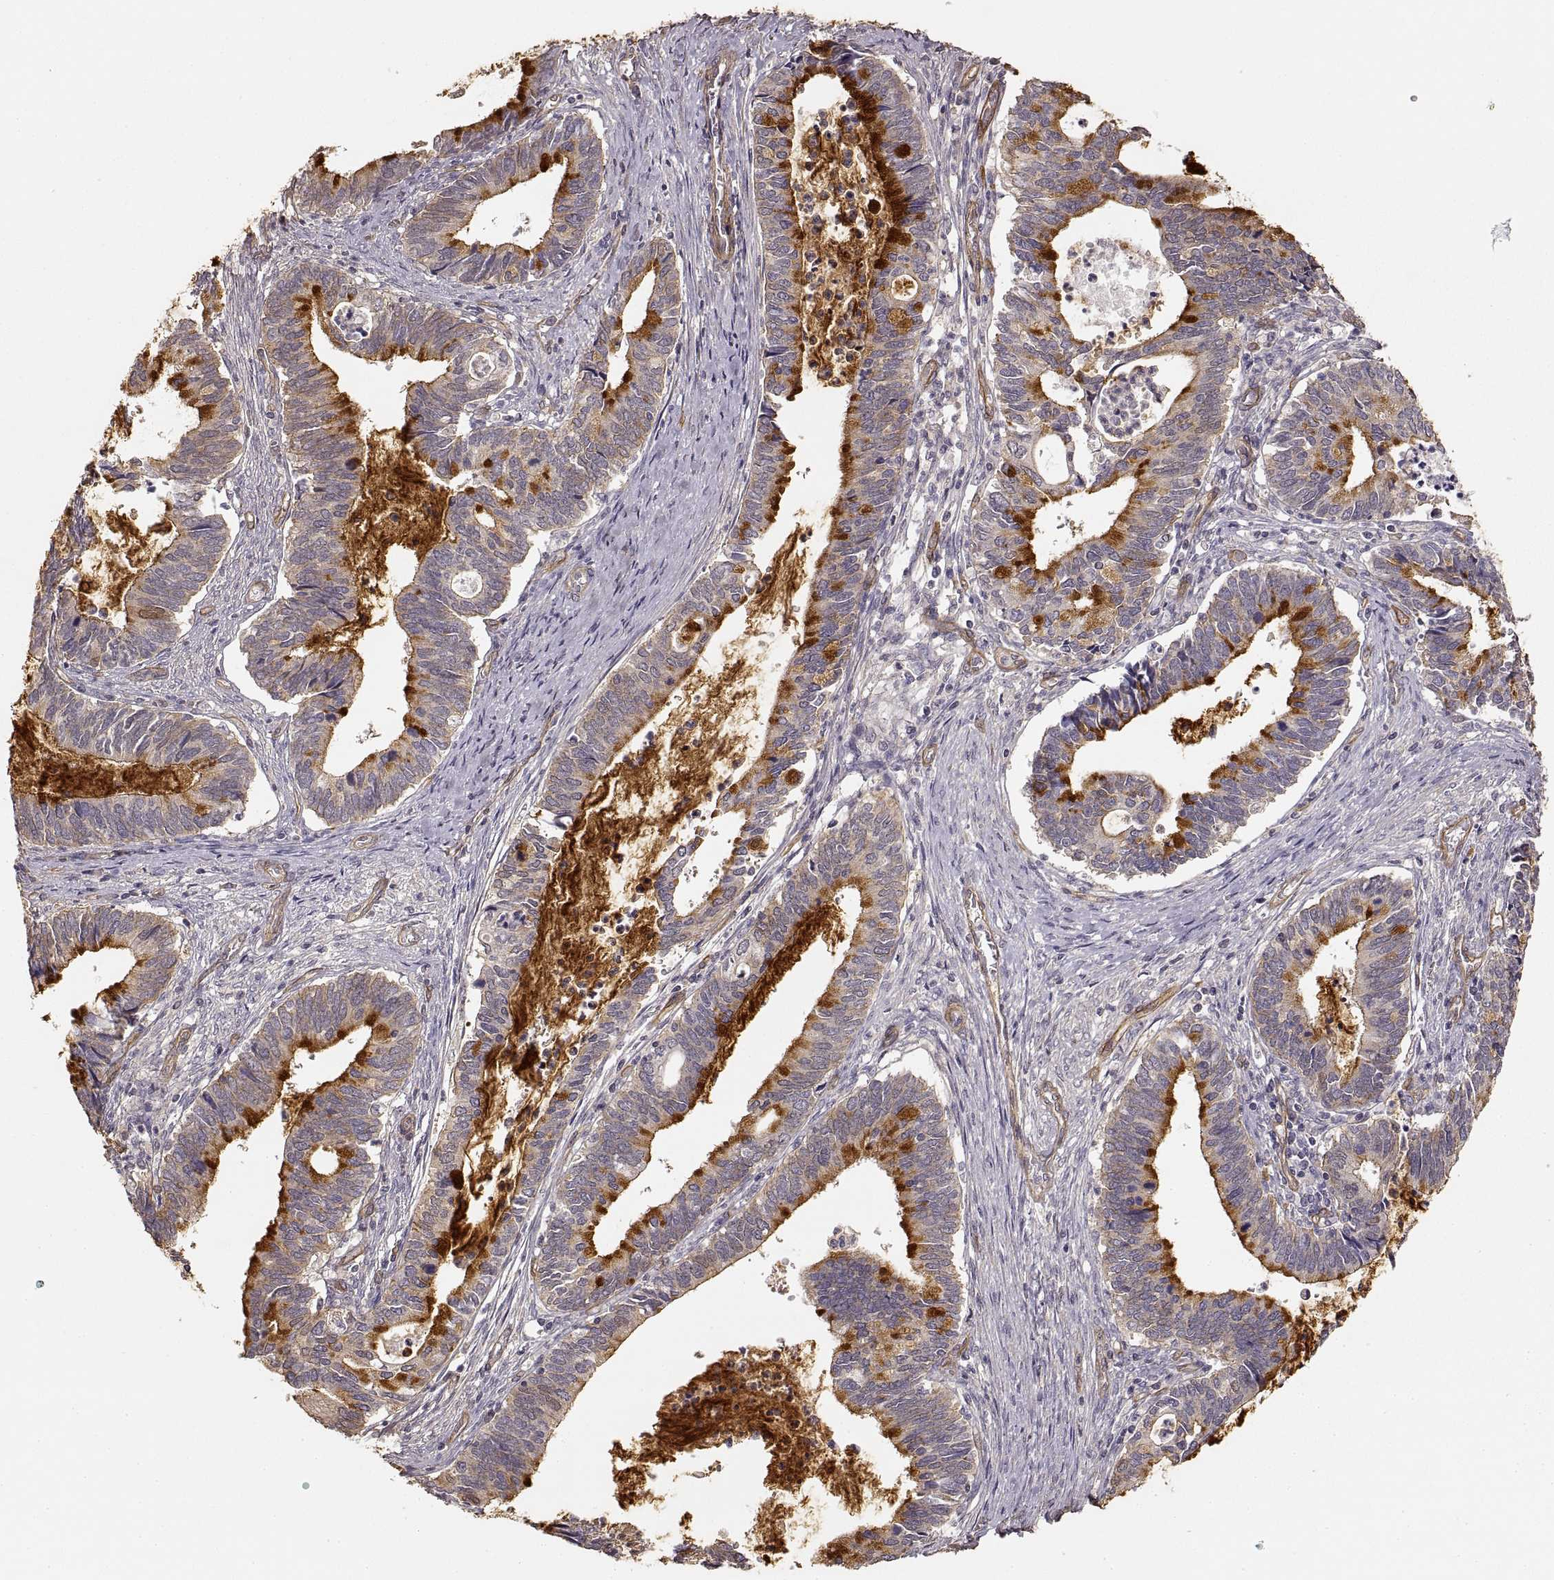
{"staining": {"intensity": "weak", "quantity": "<25%", "location": "cytoplasmic/membranous"}, "tissue": "cervical cancer", "cell_type": "Tumor cells", "image_type": "cancer", "snomed": [{"axis": "morphology", "description": "Adenocarcinoma, NOS"}, {"axis": "topography", "description": "Cervix"}], "caption": "Cervical cancer was stained to show a protein in brown. There is no significant positivity in tumor cells. Brightfield microscopy of immunohistochemistry (IHC) stained with DAB (brown) and hematoxylin (blue), captured at high magnification.", "gene": "LAMA4", "patient": {"sex": "female", "age": 42}}